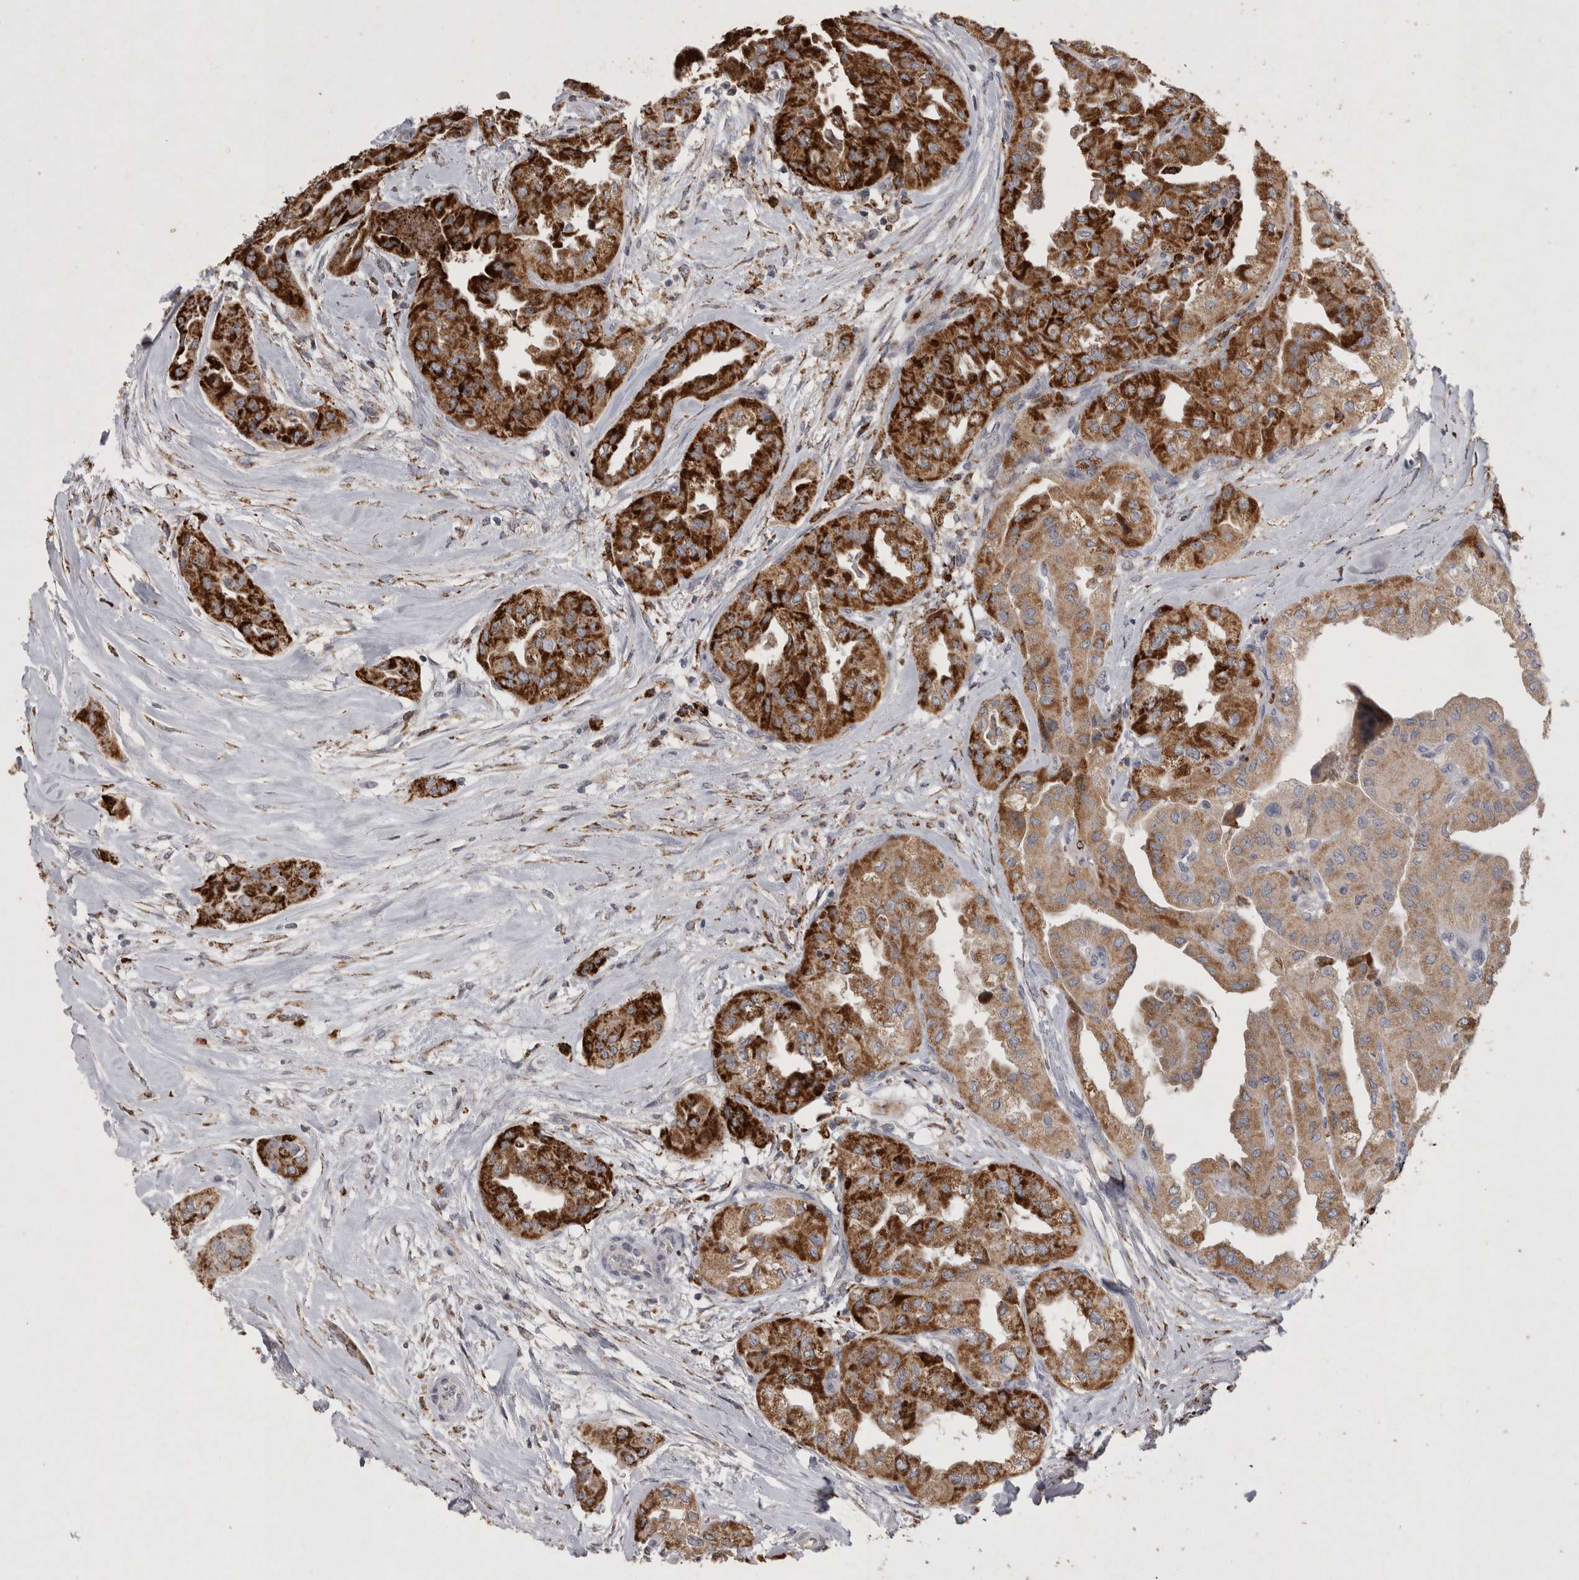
{"staining": {"intensity": "strong", "quantity": ">75%", "location": "cytoplasmic/membranous"}, "tissue": "thyroid cancer", "cell_type": "Tumor cells", "image_type": "cancer", "snomed": [{"axis": "morphology", "description": "Papillary adenocarcinoma, NOS"}, {"axis": "topography", "description": "Thyroid gland"}], "caption": "Immunohistochemical staining of human thyroid papillary adenocarcinoma exhibits high levels of strong cytoplasmic/membranous expression in about >75% of tumor cells.", "gene": "DKK3", "patient": {"sex": "female", "age": 59}}